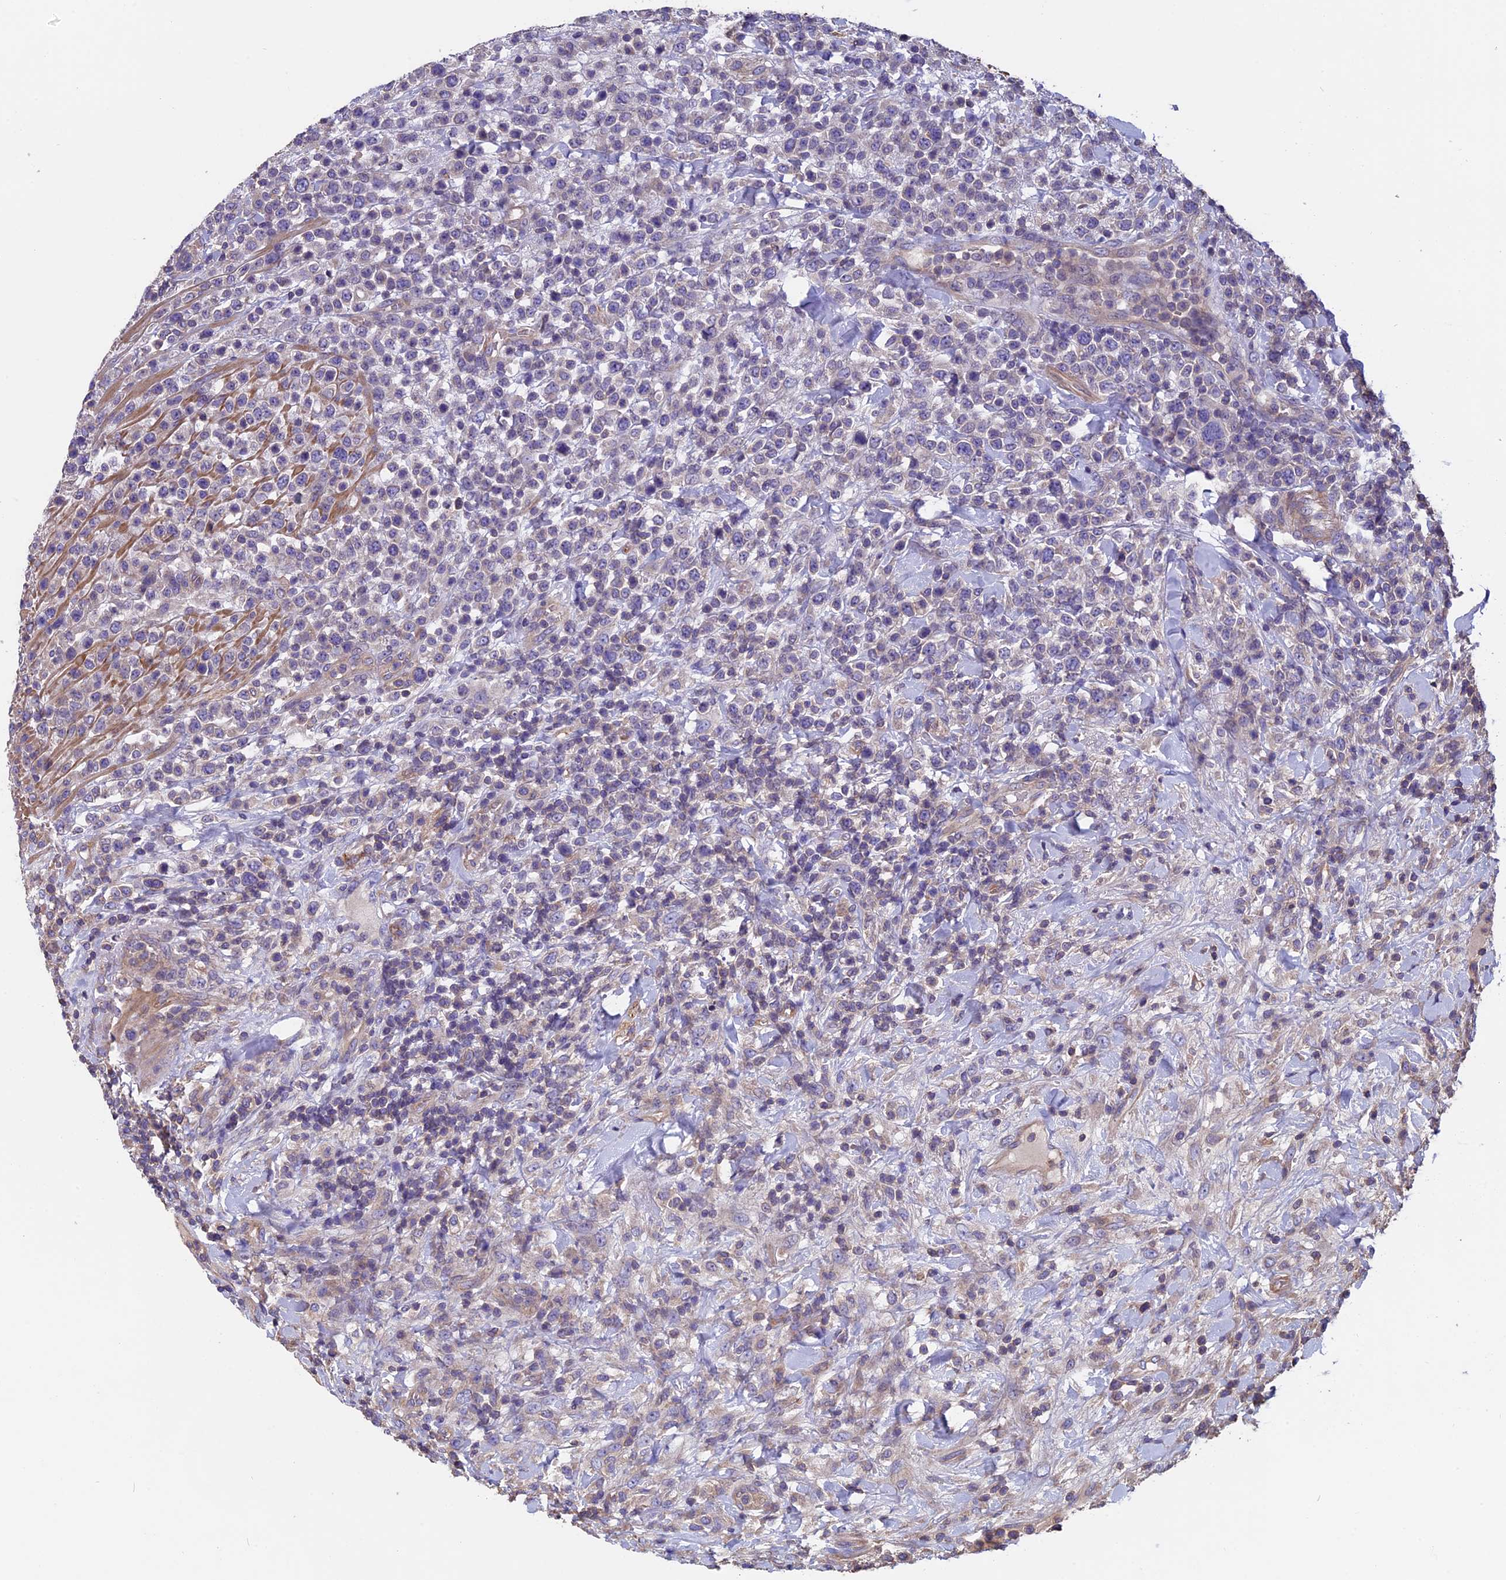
{"staining": {"intensity": "negative", "quantity": "none", "location": "none"}, "tissue": "lymphoma", "cell_type": "Tumor cells", "image_type": "cancer", "snomed": [{"axis": "morphology", "description": "Malignant lymphoma, non-Hodgkin's type, High grade"}, {"axis": "topography", "description": "Colon"}], "caption": "Immunohistochemical staining of lymphoma displays no significant staining in tumor cells.", "gene": "CCDC153", "patient": {"sex": "female", "age": 53}}